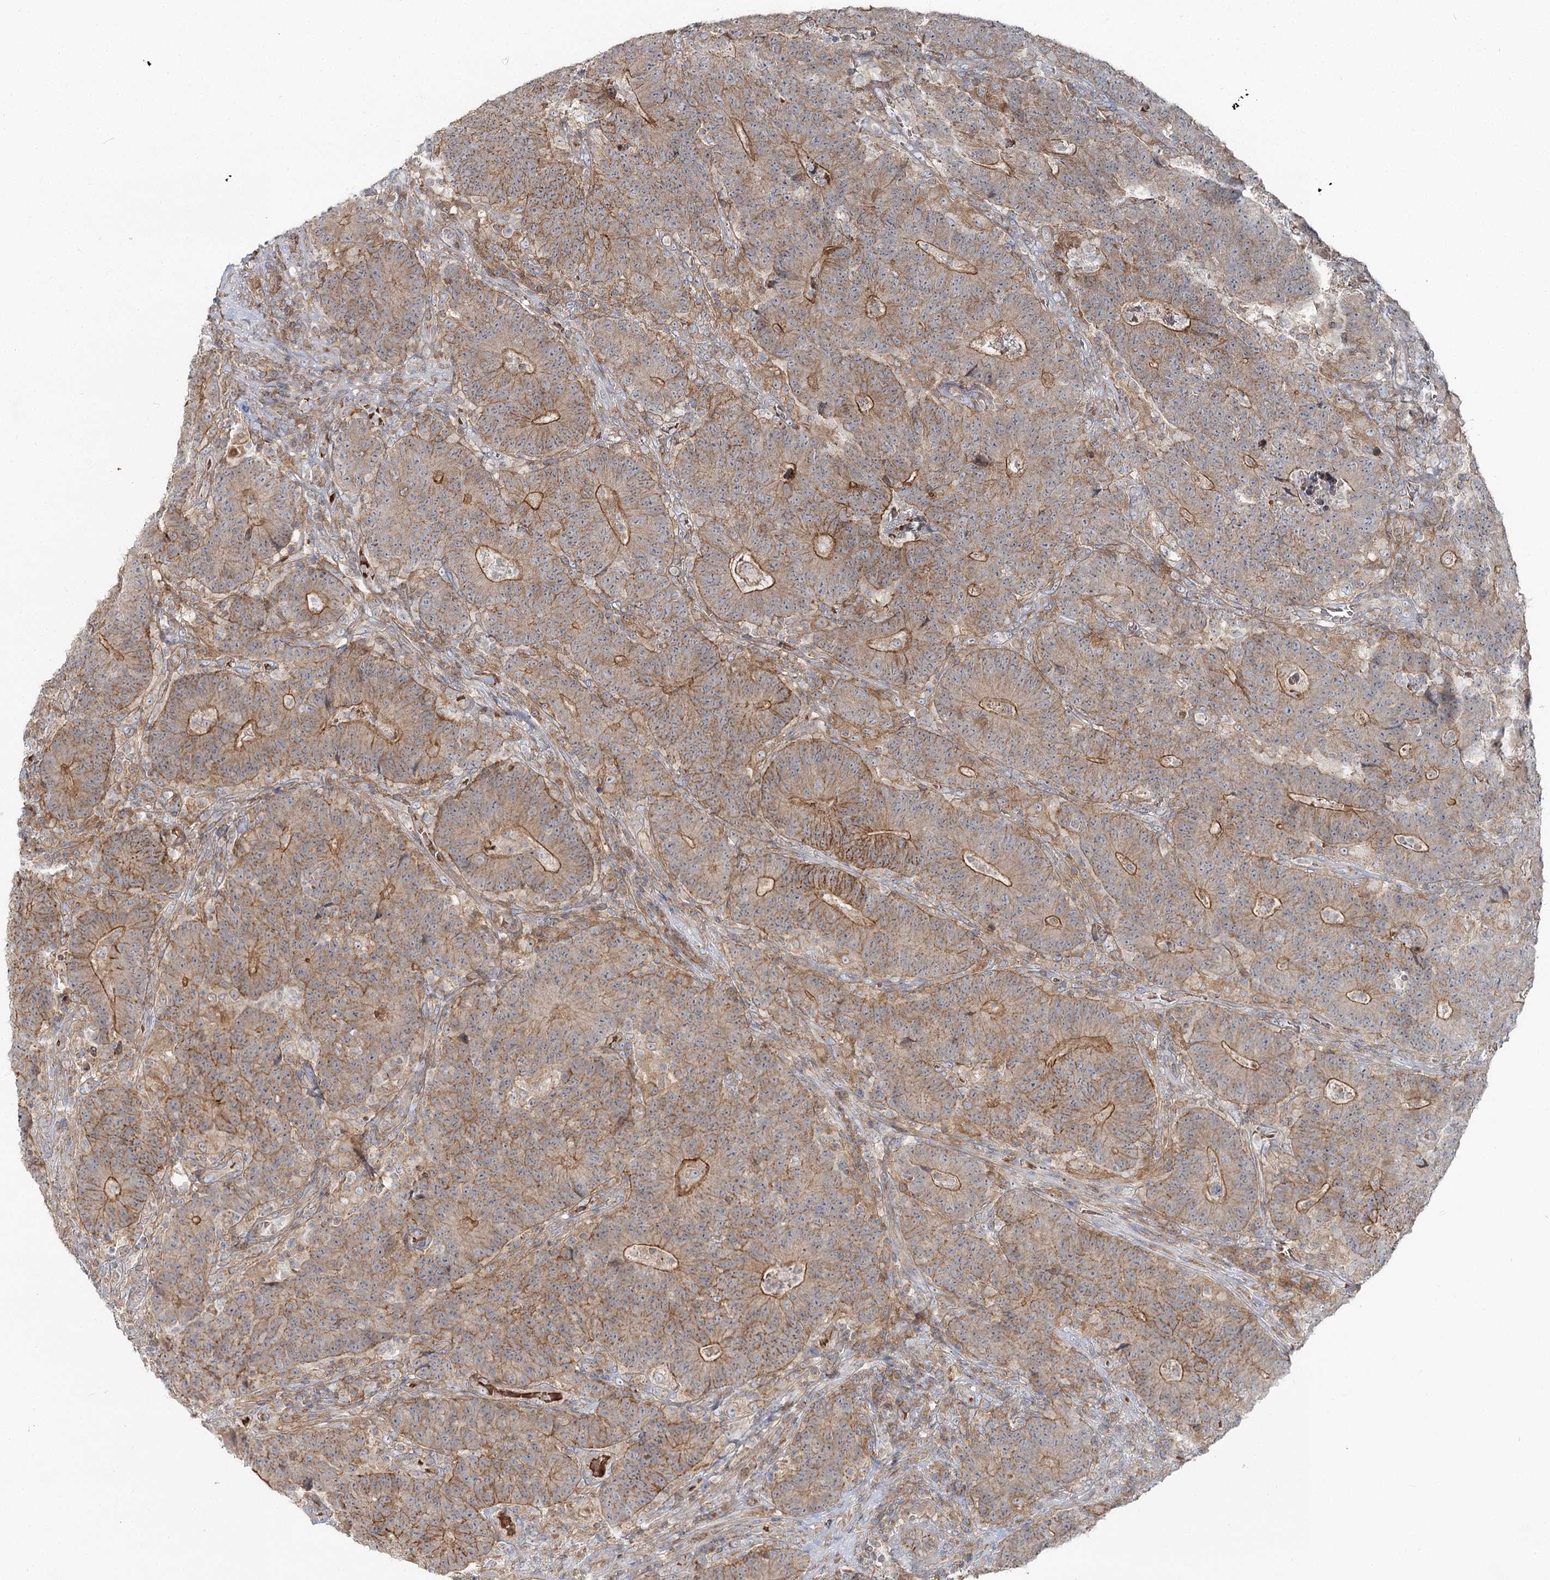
{"staining": {"intensity": "moderate", "quantity": ">75%", "location": "cytoplasmic/membranous"}, "tissue": "colorectal cancer", "cell_type": "Tumor cells", "image_type": "cancer", "snomed": [{"axis": "morphology", "description": "Normal tissue, NOS"}, {"axis": "morphology", "description": "Adenocarcinoma, NOS"}, {"axis": "topography", "description": "Colon"}], "caption": "A high-resolution photomicrograph shows immunohistochemistry (IHC) staining of adenocarcinoma (colorectal), which shows moderate cytoplasmic/membranous staining in approximately >75% of tumor cells.", "gene": "PCBD2", "patient": {"sex": "female", "age": 75}}